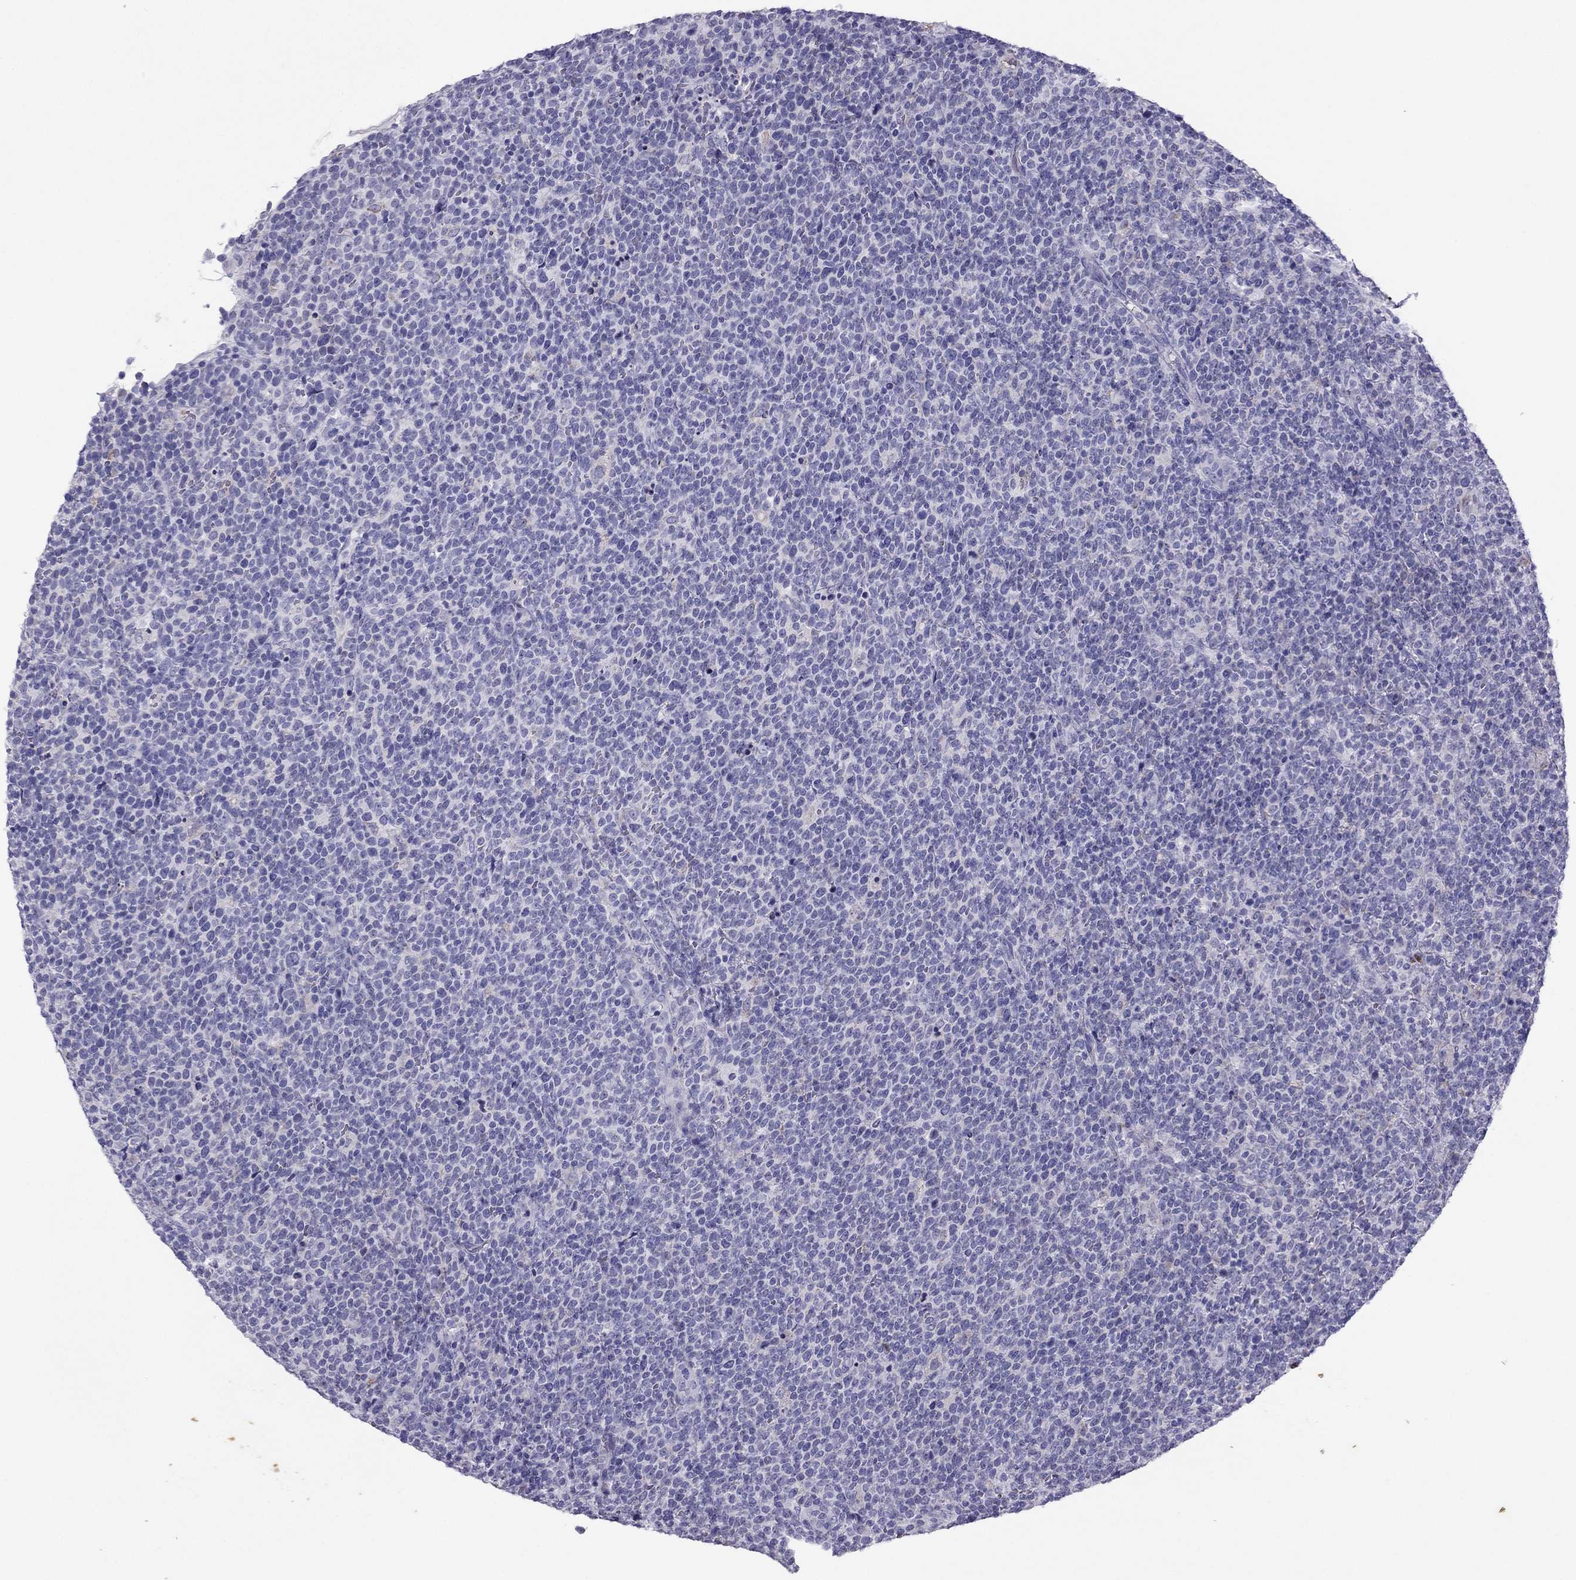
{"staining": {"intensity": "negative", "quantity": "none", "location": "none"}, "tissue": "lymphoma", "cell_type": "Tumor cells", "image_type": "cancer", "snomed": [{"axis": "morphology", "description": "Malignant lymphoma, non-Hodgkin's type, High grade"}, {"axis": "topography", "description": "Lymph node"}], "caption": "DAB (3,3'-diaminobenzidine) immunohistochemical staining of human high-grade malignant lymphoma, non-Hodgkin's type displays no significant expression in tumor cells. (IHC, brightfield microscopy, high magnification).", "gene": "MAEL", "patient": {"sex": "male", "age": 61}}